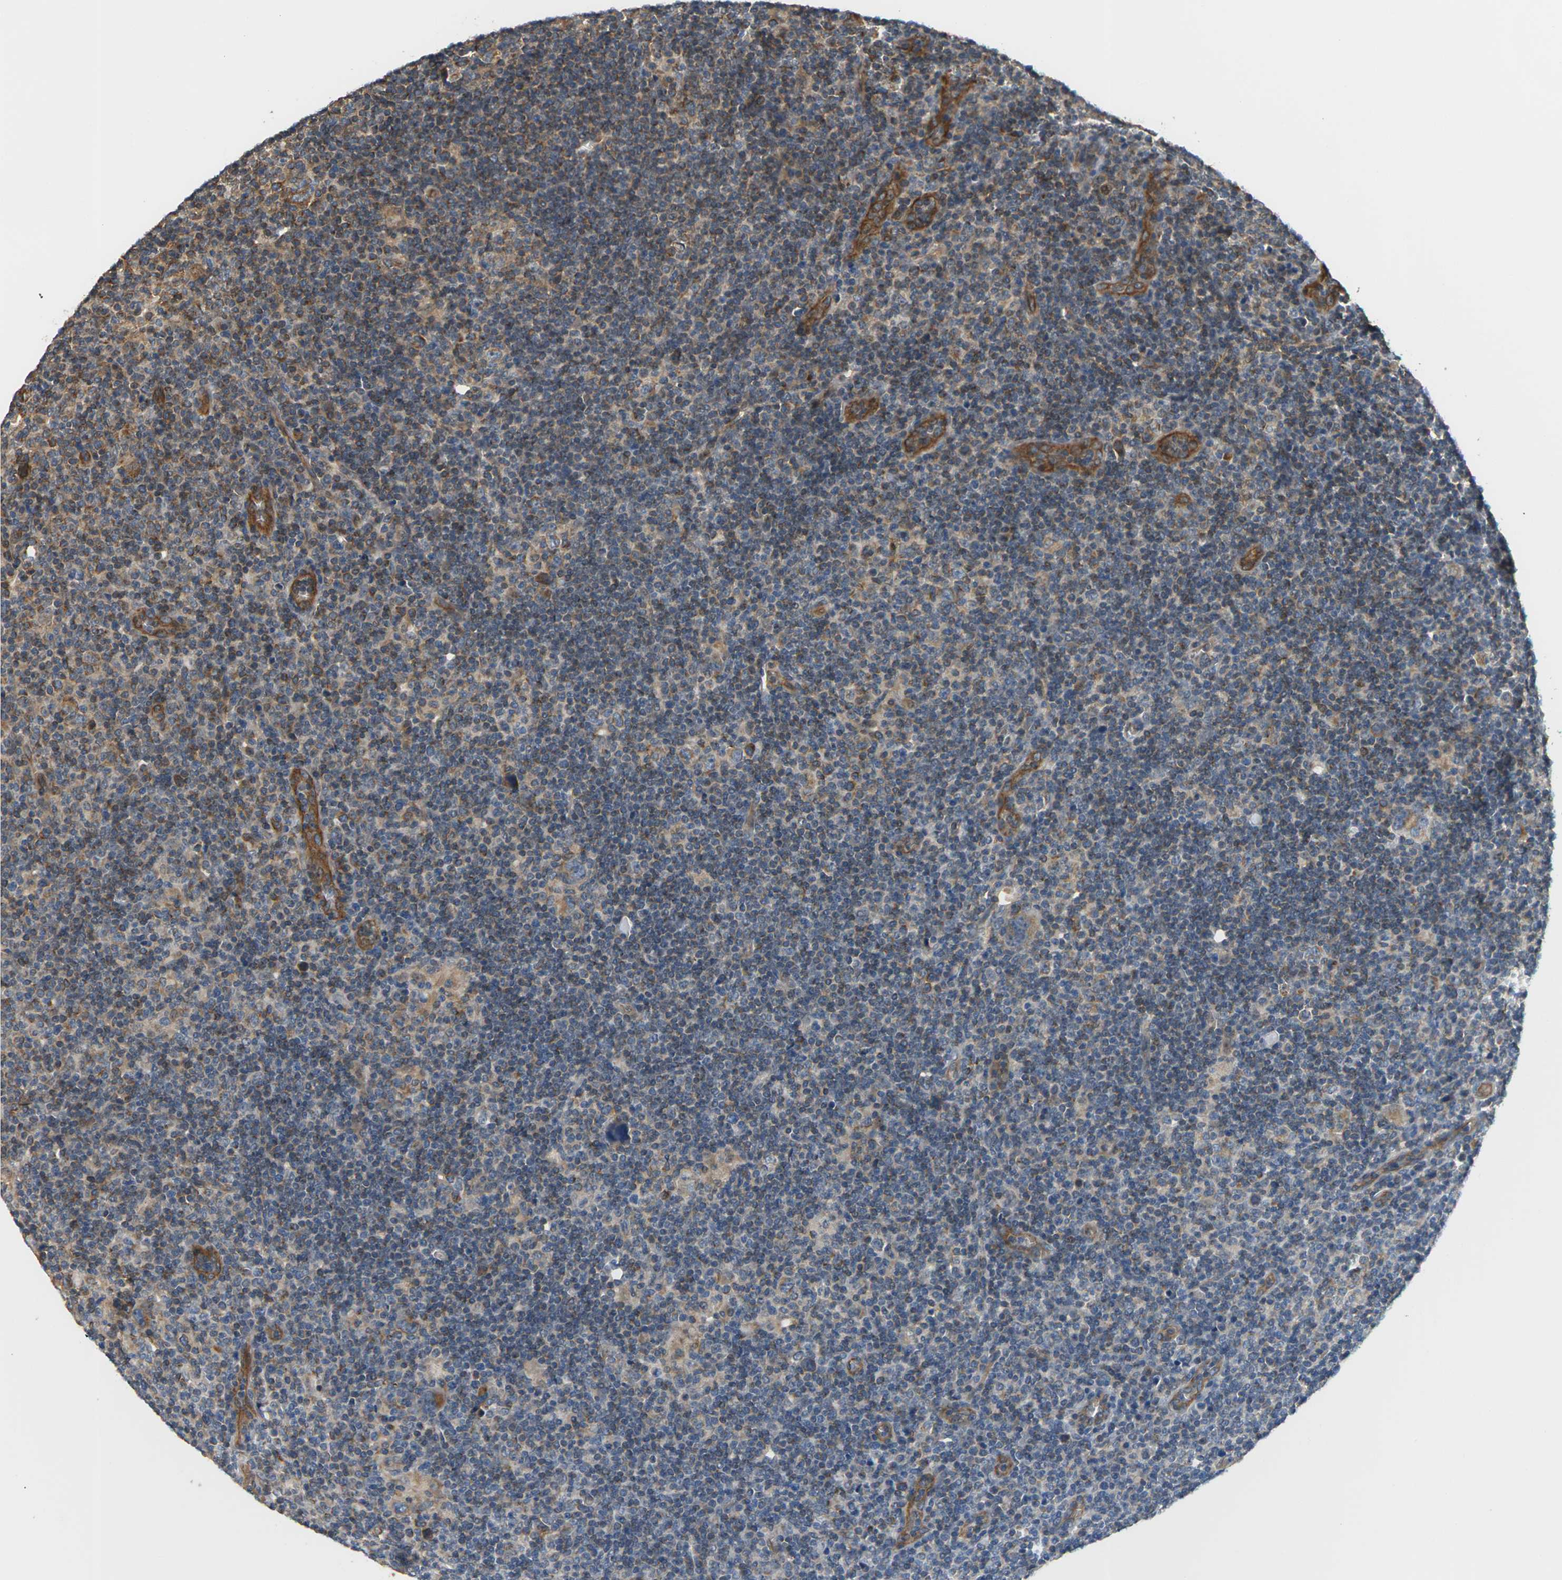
{"staining": {"intensity": "moderate", "quantity": ">75%", "location": "cytoplasmic/membranous"}, "tissue": "lymphoma", "cell_type": "Tumor cells", "image_type": "cancer", "snomed": [{"axis": "morphology", "description": "Hodgkin's disease, NOS"}, {"axis": "topography", "description": "Lymph node"}], "caption": "IHC staining of lymphoma, which reveals medium levels of moderate cytoplasmic/membranous positivity in approximately >75% of tumor cells indicating moderate cytoplasmic/membranous protein positivity. The staining was performed using DAB (3,3'-diaminobenzidine) (brown) for protein detection and nuclei were counterstained in hematoxylin (blue).", "gene": "PCDHB4", "patient": {"sex": "female", "age": 57}}